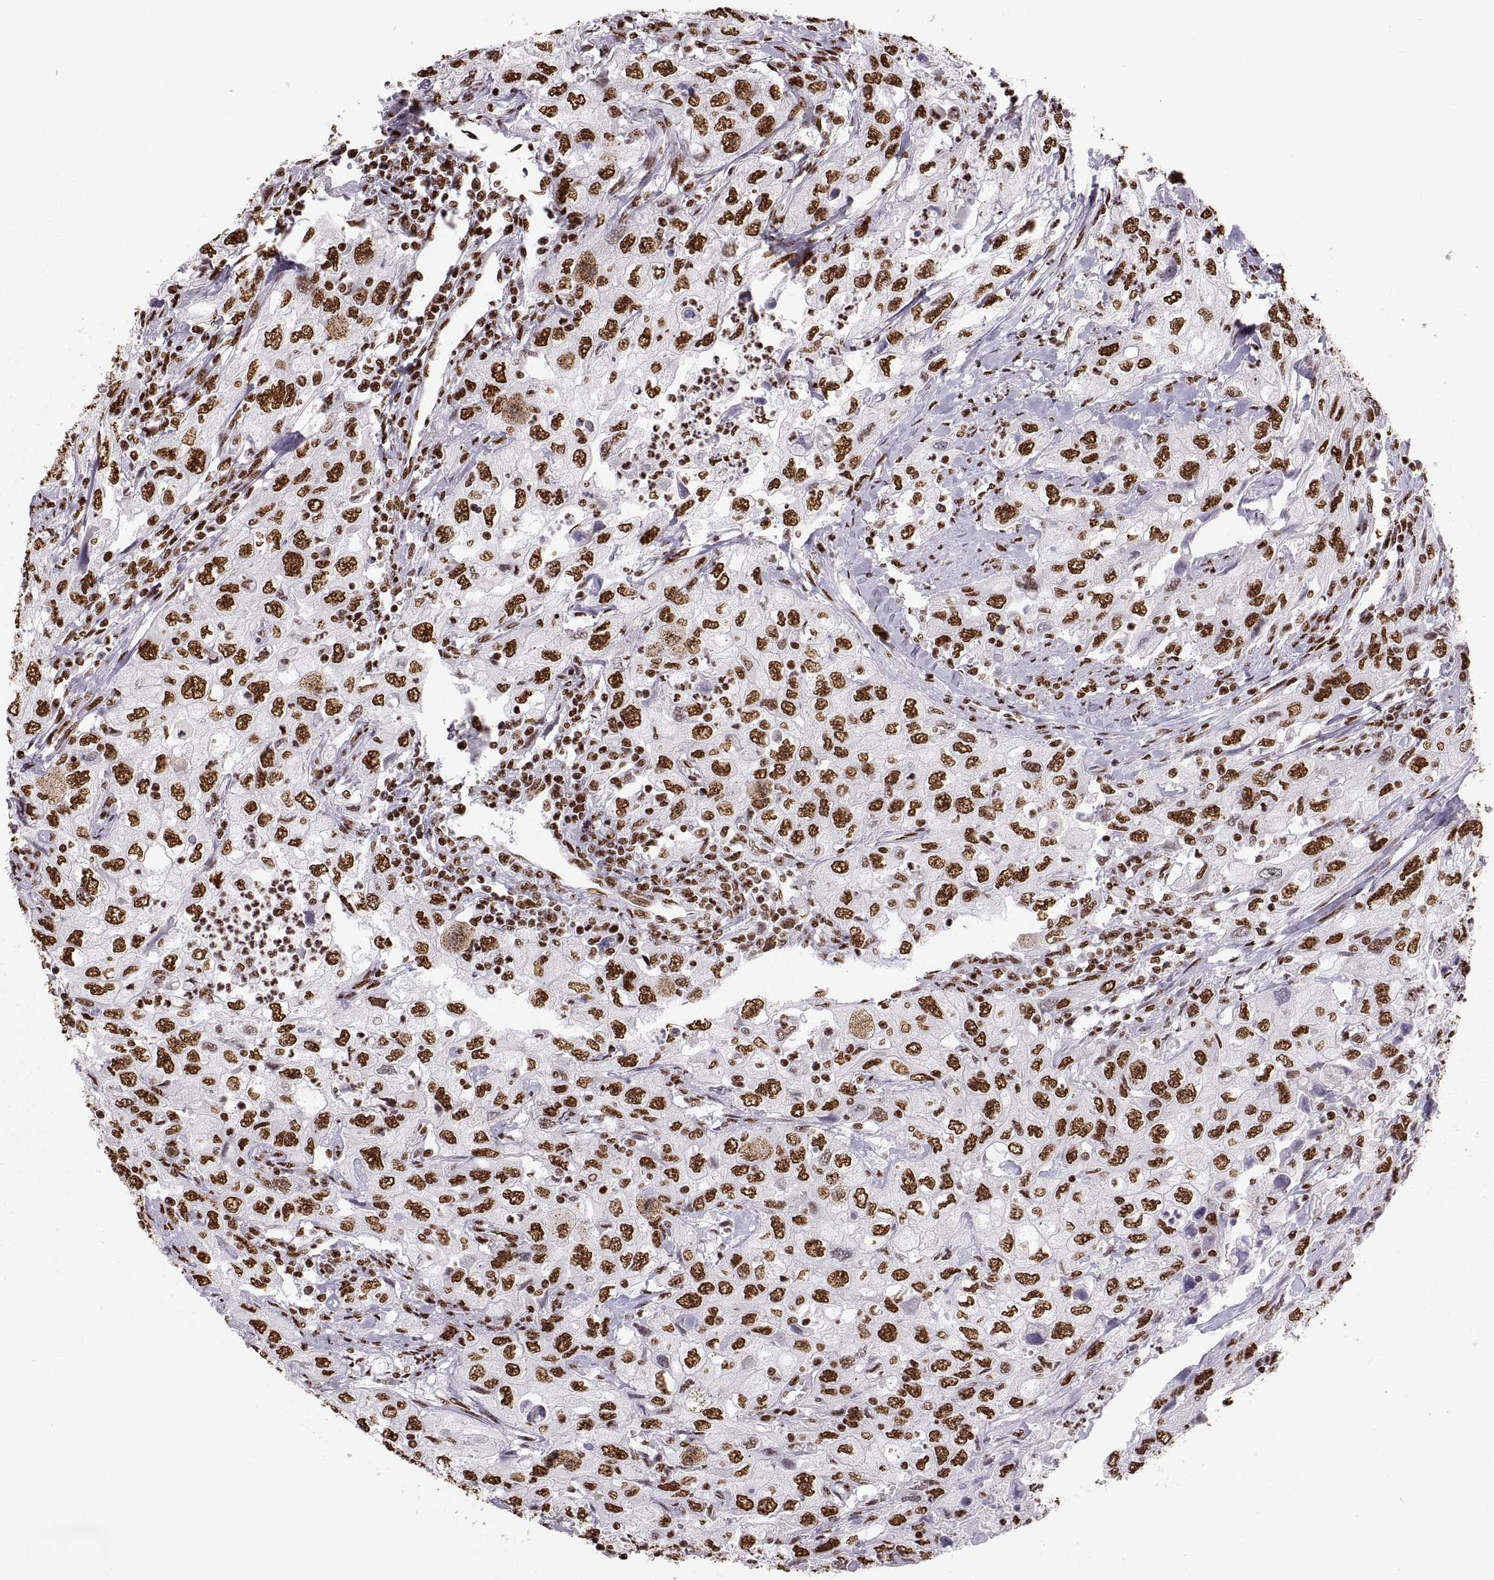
{"staining": {"intensity": "strong", "quantity": ">75%", "location": "nuclear"}, "tissue": "urothelial cancer", "cell_type": "Tumor cells", "image_type": "cancer", "snomed": [{"axis": "morphology", "description": "Urothelial carcinoma, High grade"}, {"axis": "topography", "description": "Urinary bladder"}], "caption": "Approximately >75% of tumor cells in human urothelial carcinoma (high-grade) reveal strong nuclear protein expression as visualized by brown immunohistochemical staining.", "gene": "SNAI1", "patient": {"sex": "male", "age": 76}}